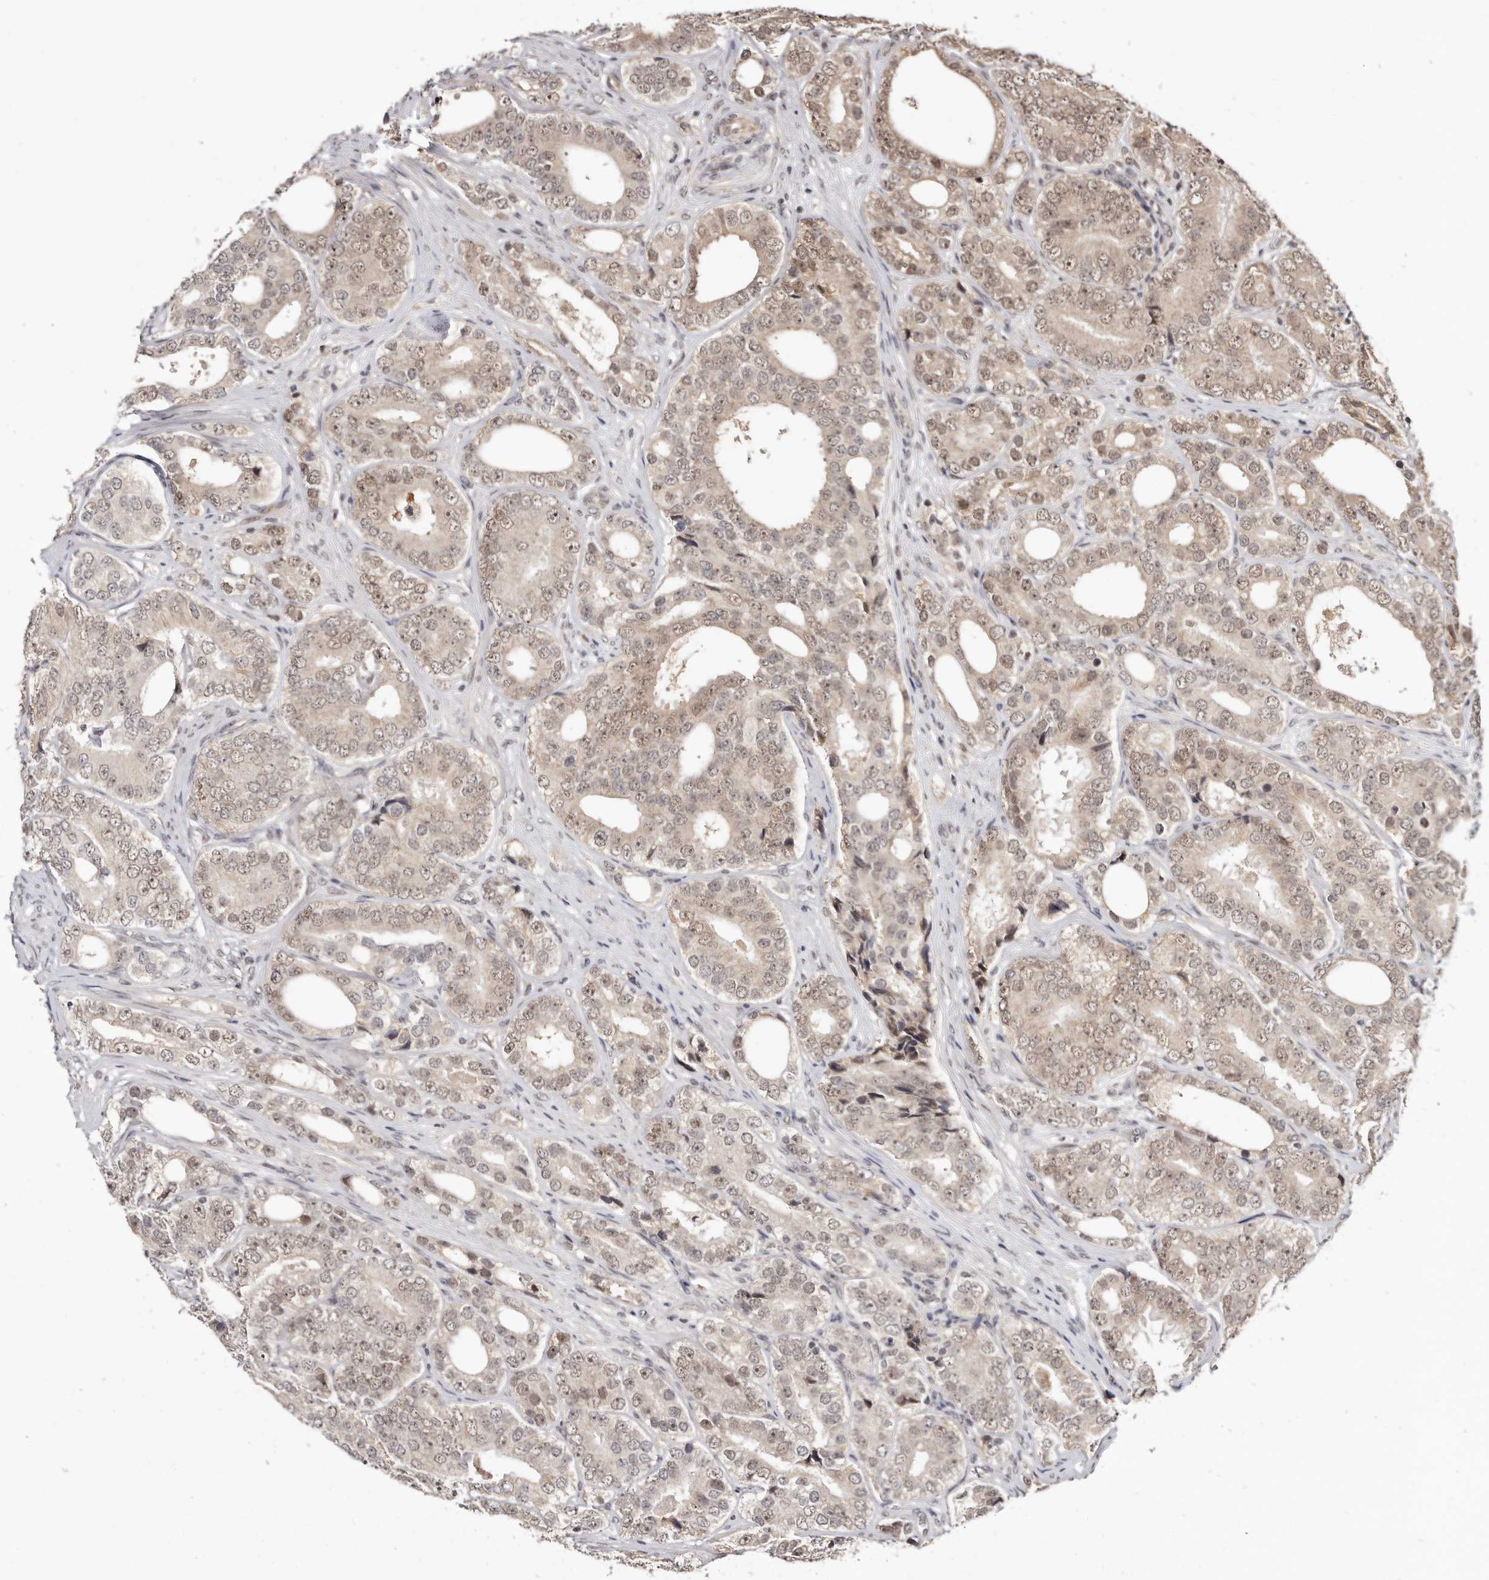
{"staining": {"intensity": "weak", "quantity": ">75%", "location": "cytoplasmic/membranous,nuclear"}, "tissue": "prostate cancer", "cell_type": "Tumor cells", "image_type": "cancer", "snomed": [{"axis": "morphology", "description": "Adenocarcinoma, High grade"}, {"axis": "topography", "description": "Prostate"}], "caption": "Immunohistochemical staining of human prostate cancer reveals low levels of weak cytoplasmic/membranous and nuclear protein staining in about >75% of tumor cells.", "gene": "MED8", "patient": {"sex": "male", "age": 56}}